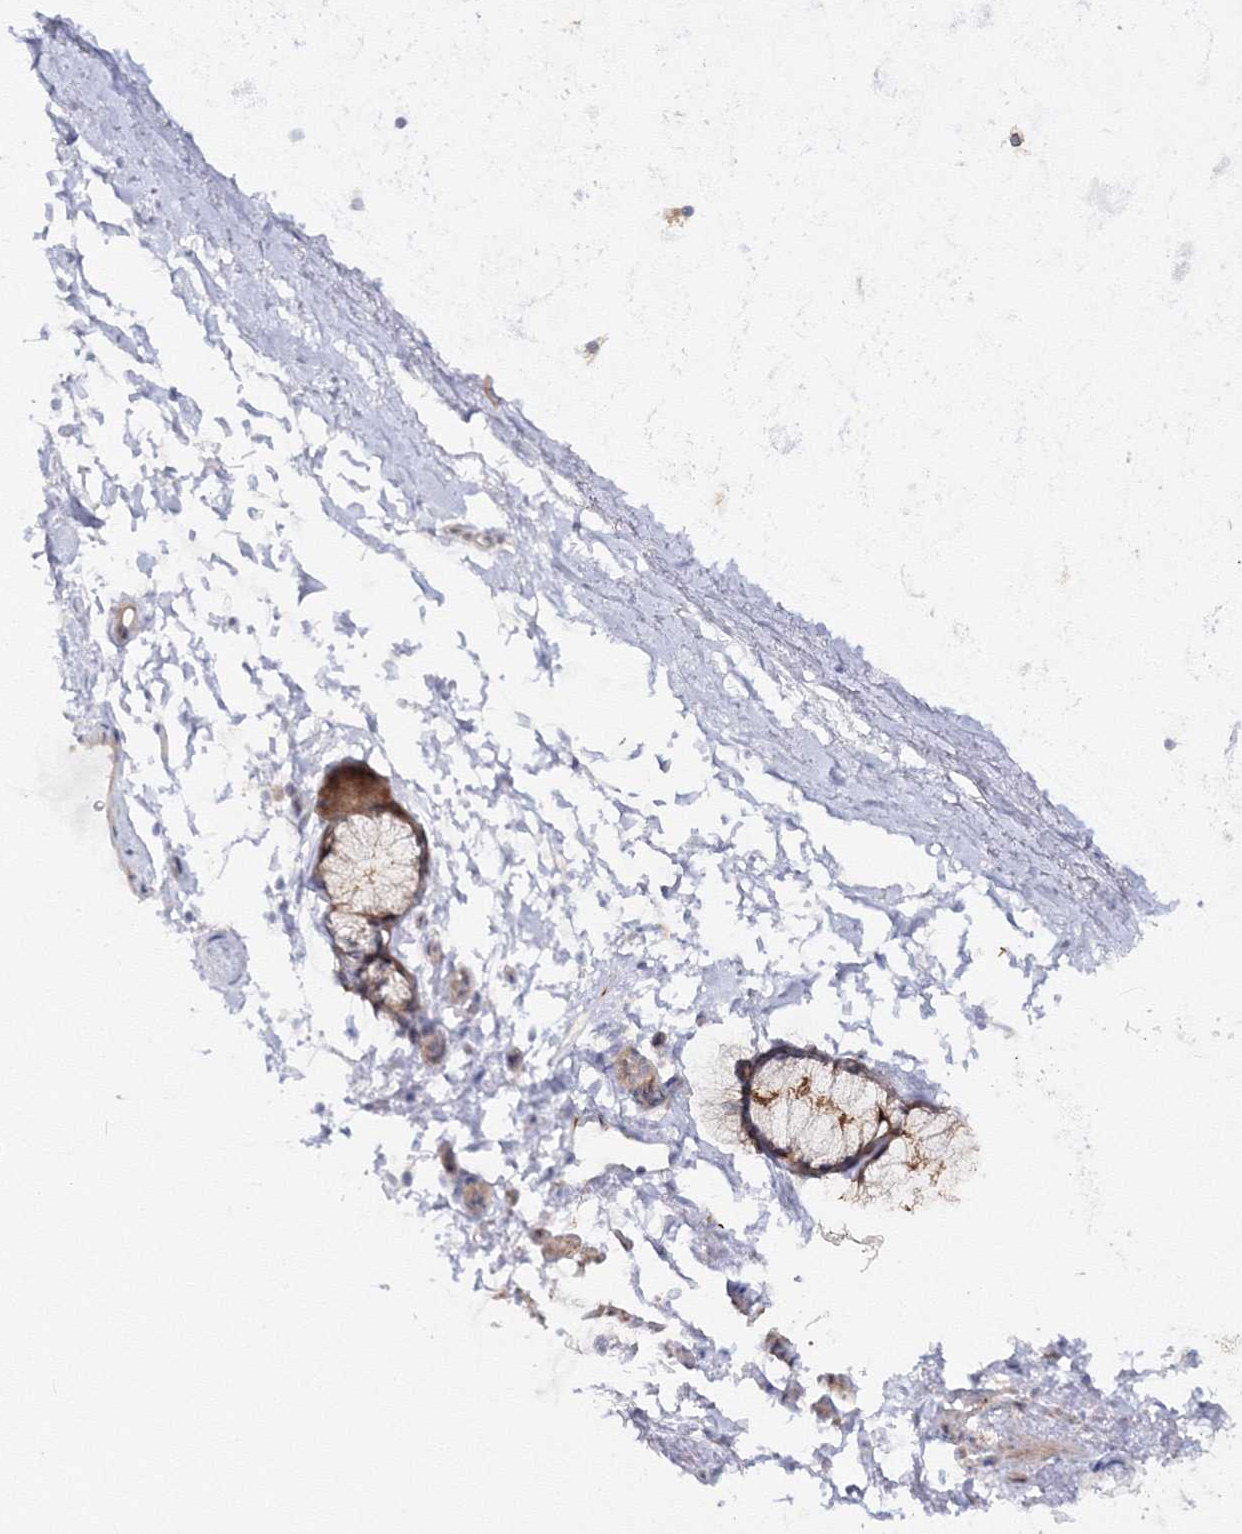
{"staining": {"intensity": "negative", "quantity": "none", "location": "none"}, "tissue": "adipose tissue", "cell_type": "Adipocytes", "image_type": "normal", "snomed": [{"axis": "morphology", "description": "Normal tissue, NOS"}, {"axis": "topography", "description": "Cartilage tissue"}, {"axis": "topography", "description": "Bronchus"}], "caption": "Adipose tissue was stained to show a protein in brown. There is no significant staining in adipocytes. Brightfield microscopy of immunohistochemistry (IHC) stained with DAB (3,3'-diaminobenzidine) (brown) and hematoxylin (blue), captured at high magnification.", "gene": "IPMK", "patient": {"sex": "female", "age": 73}}